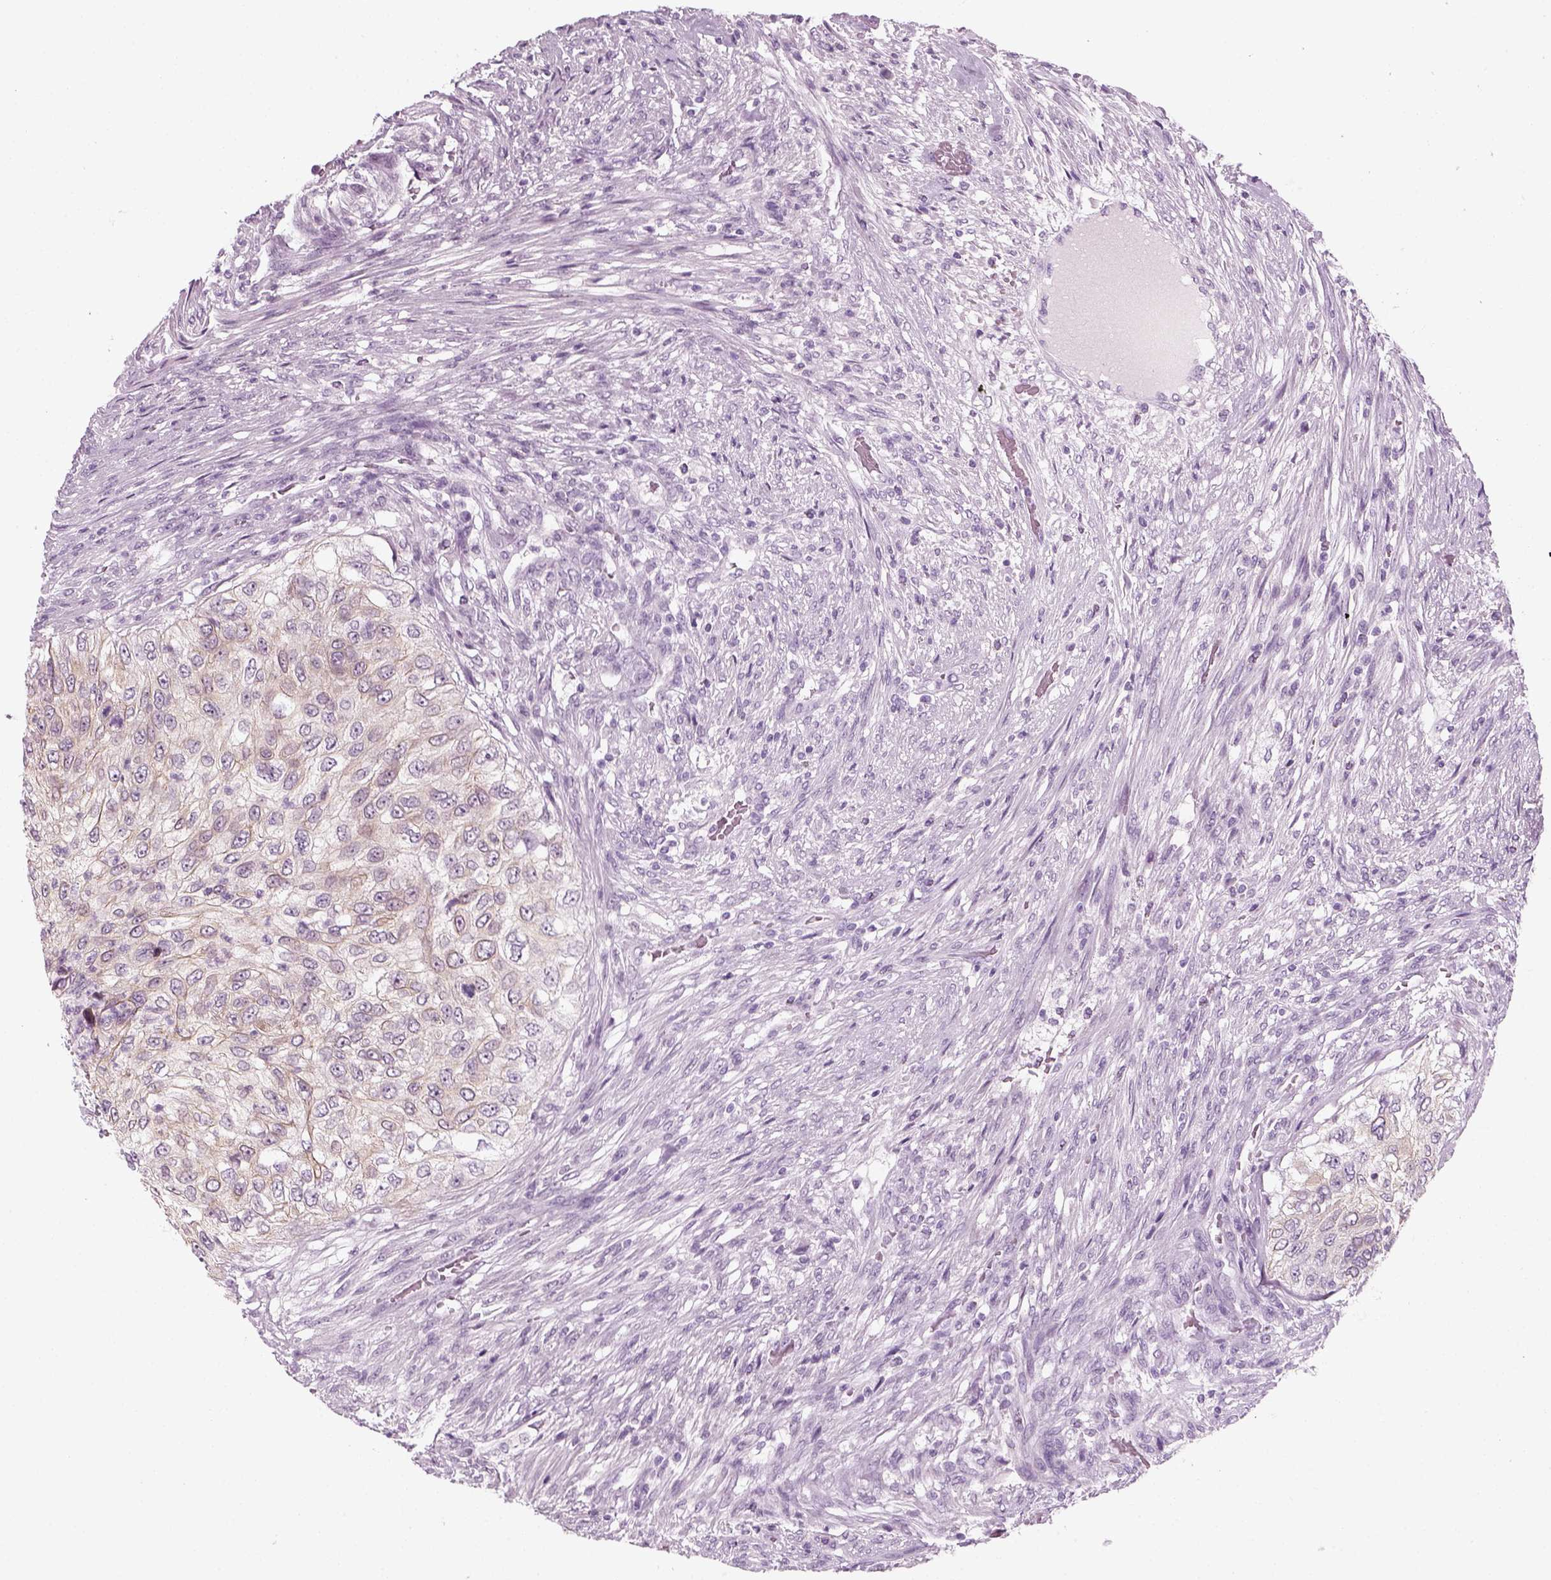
{"staining": {"intensity": "negative", "quantity": "none", "location": "none"}, "tissue": "urothelial cancer", "cell_type": "Tumor cells", "image_type": "cancer", "snomed": [{"axis": "morphology", "description": "Urothelial carcinoma, High grade"}, {"axis": "topography", "description": "Urinary bladder"}], "caption": "High-grade urothelial carcinoma was stained to show a protein in brown. There is no significant staining in tumor cells.", "gene": "KRT75", "patient": {"sex": "female", "age": 60}}